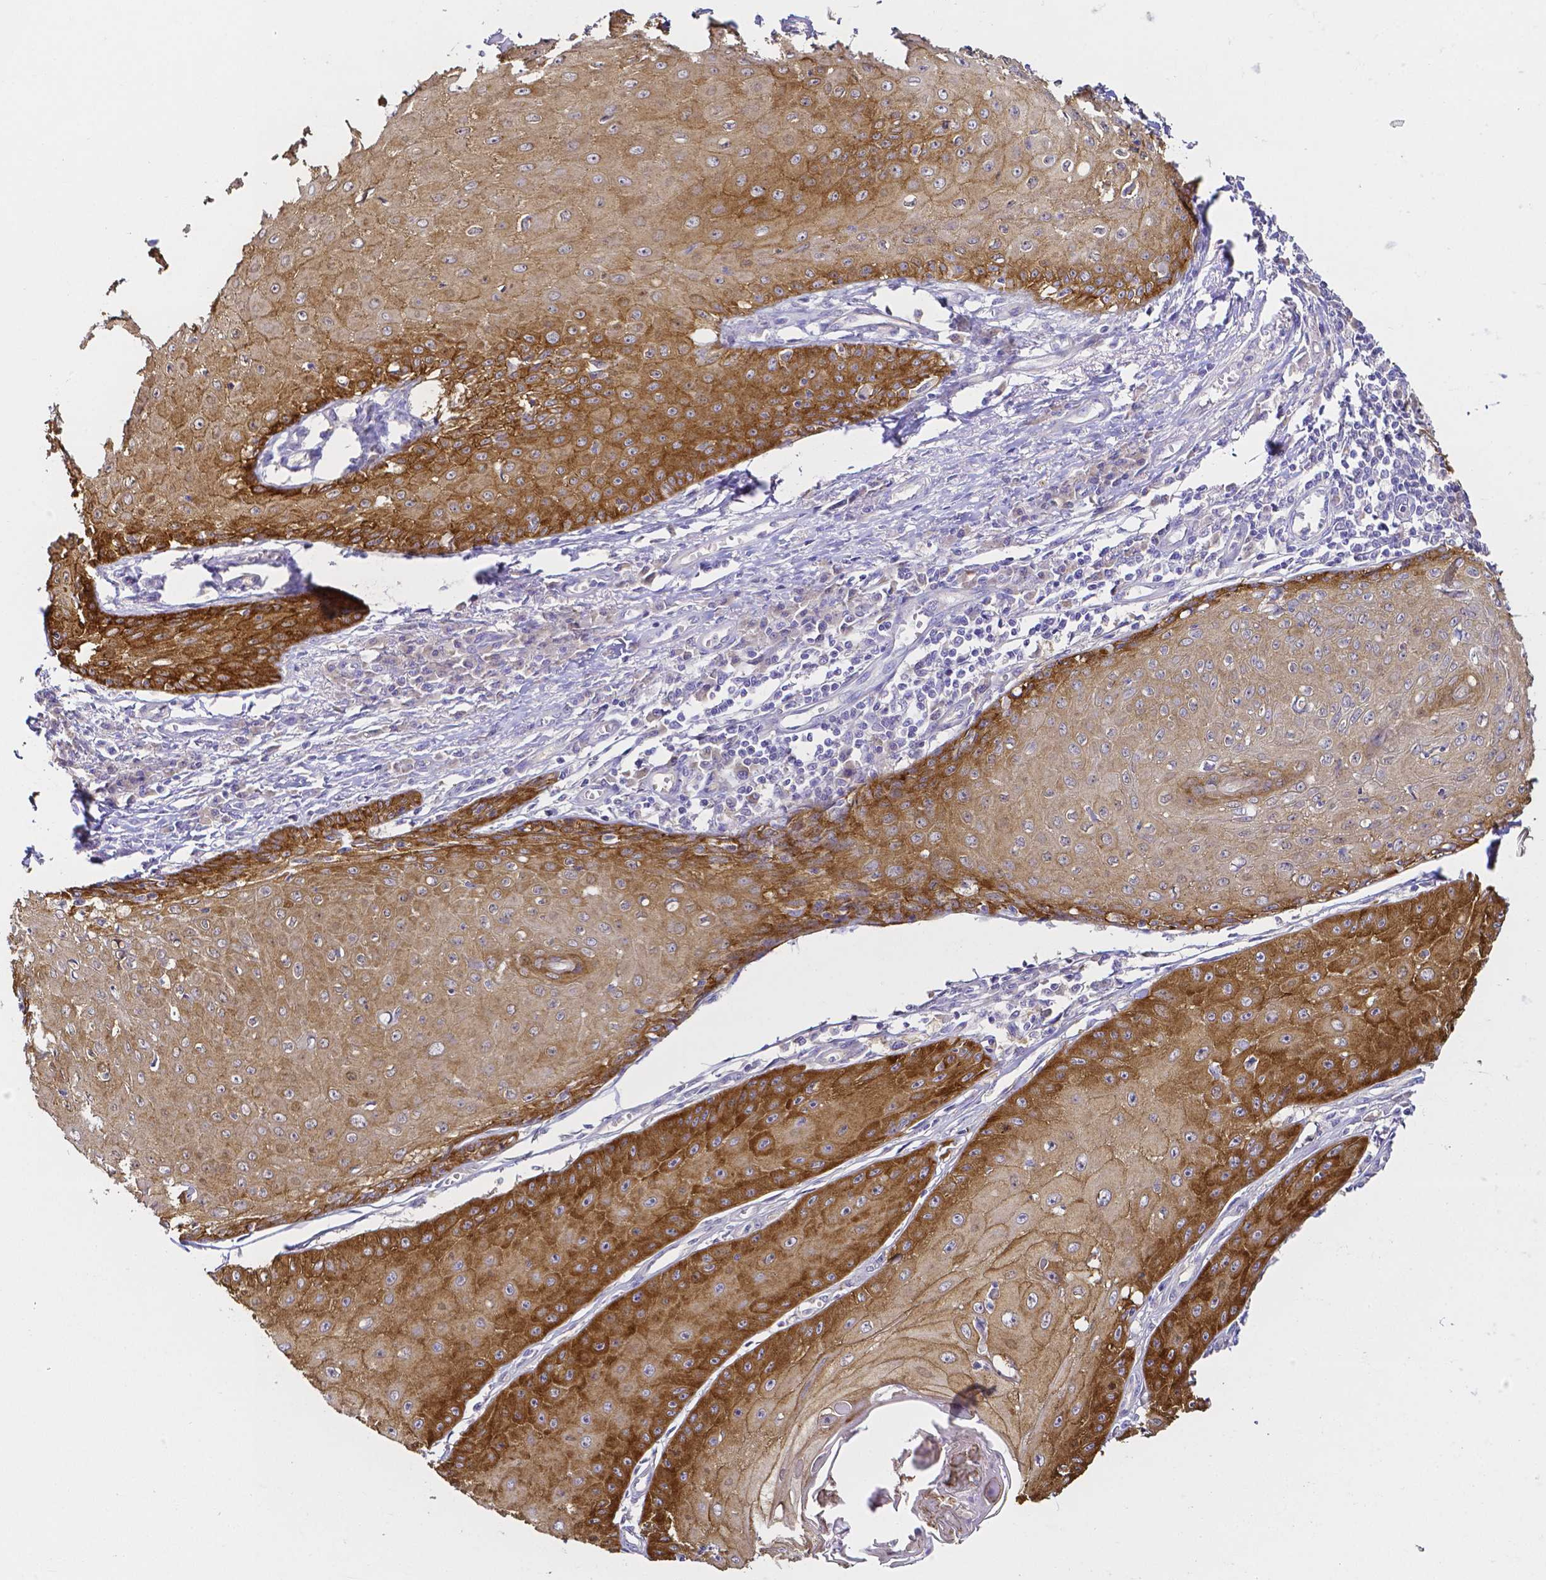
{"staining": {"intensity": "moderate", "quantity": ">75%", "location": "cytoplasmic/membranous"}, "tissue": "skin cancer", "cell_type": "Tumor cells", "image_type": "cancer", "snomed": [{"axis": "morphology", "description": "Squamous cell carcinoma, NOS"}, {"axis": "topography", "description": "Skin"}], "caption": "Human skin cancer stained for a protein (brown) exhibits moderate cytoplasmic/membranous positive positivity in approximately >75% of tumor cells.", "gene": "PKP3", "patient": {"sex": "male", "age": 70}}